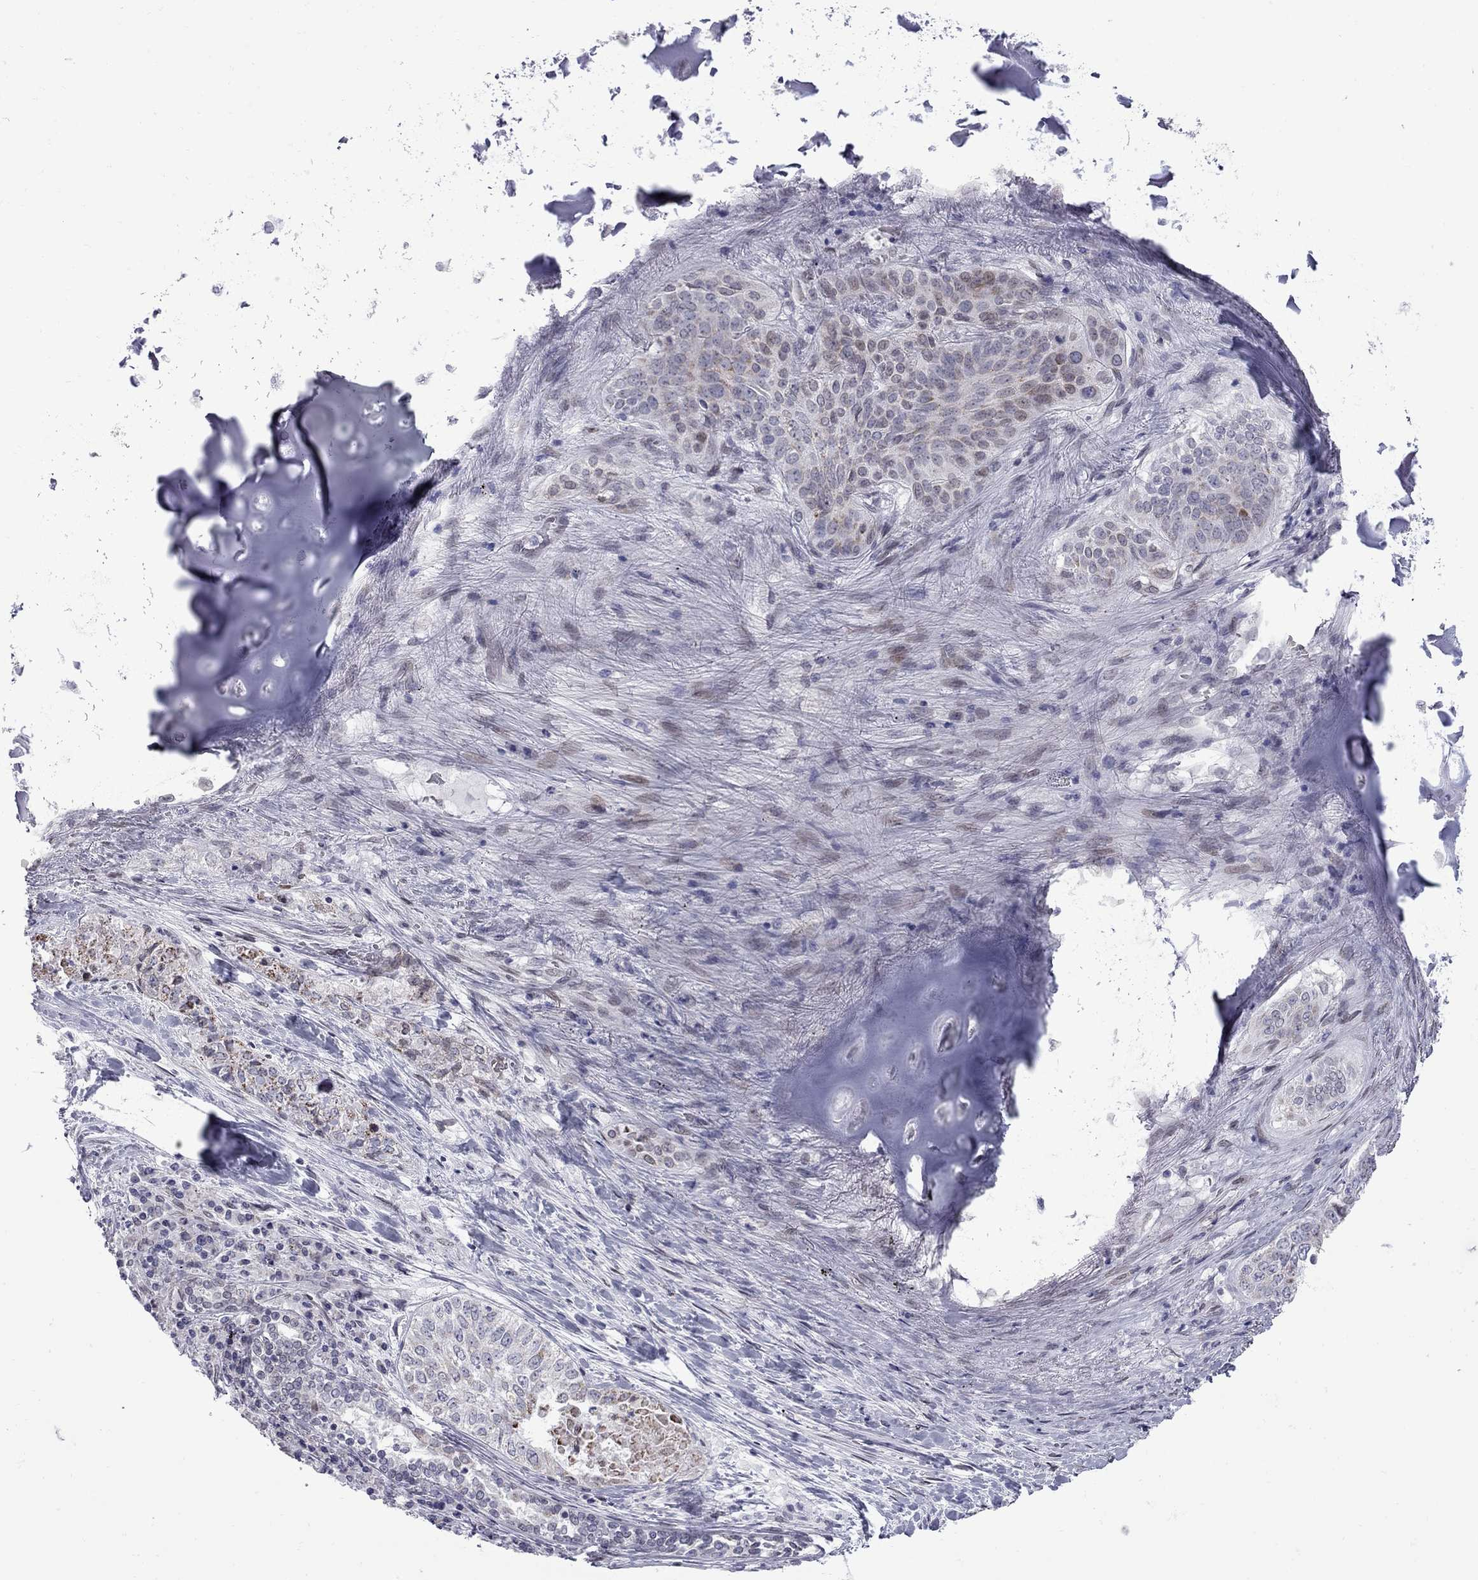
{"staining": {"intensity": "weak", "quantity": "<25%", "location": "cytoplasmic/membranous"}, "tissue": "lung cancer", "cell_type": "Tumor cells", "image_type": "cancer", "snomed": [{"axis": "morphology", "description": "Squamous cell carcinoma, NOS"}, {"axis": "topography", "description": "Lung"}], "caption": "This is a histopathology image of immunohistochemistry (IHC) staining of lung cancer, which shows no positivity in tumor cells. The staining is performed using DAB brown chromogen with nuclei counter-stained in using hematoxylin.", "gene": "CLTCL1", "patient": {"sex": "male", "age": 64}}